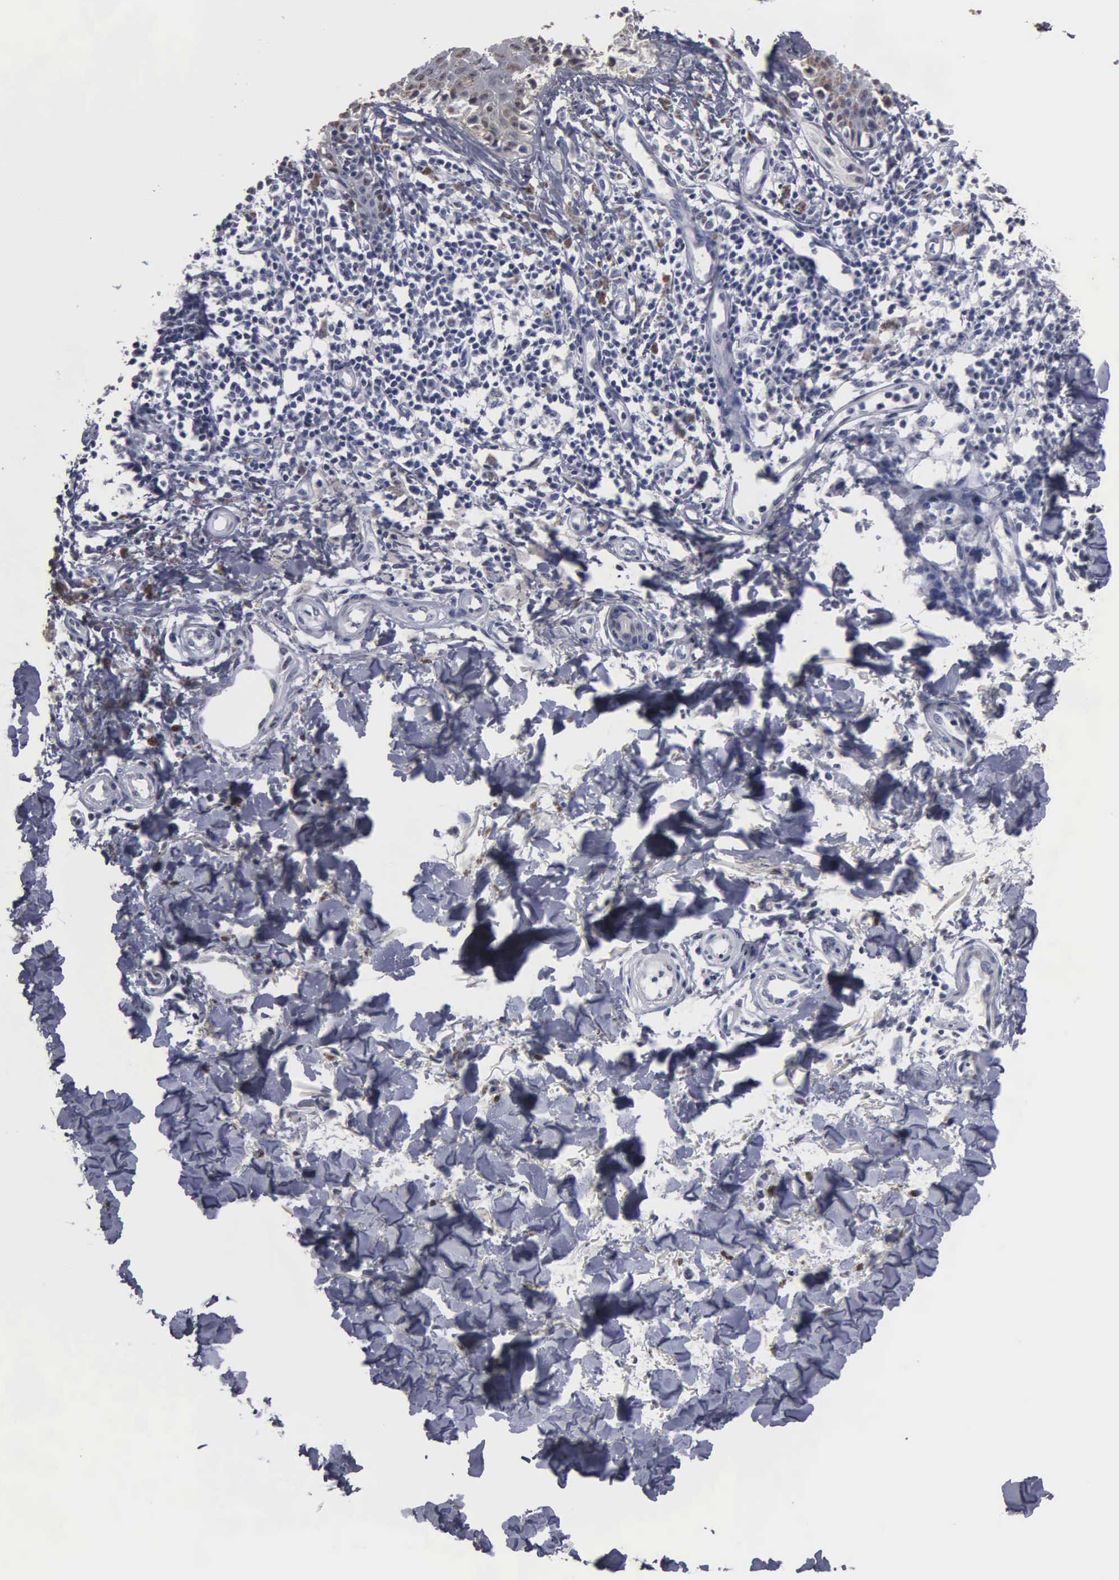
{"staining": {"intensity": "negative", "quantity": "none", "location": "none"}, "tissue": "melanoma", "cell_type": "Tumor cells", "image_type": "cancer", "snomed": [{"axis": "morphology", "description": "Malignant melanoma, NOS"}, {"axis": "topography", "description": "Skin"}], "caption": "There is no significant expression in tumor cells of malignant melanoma. (Immunohistochemistry (ihc), brightfield microscopy, high magnification).", "gene": "UPB1", "patient": {"sex": "female", "age": 52}}